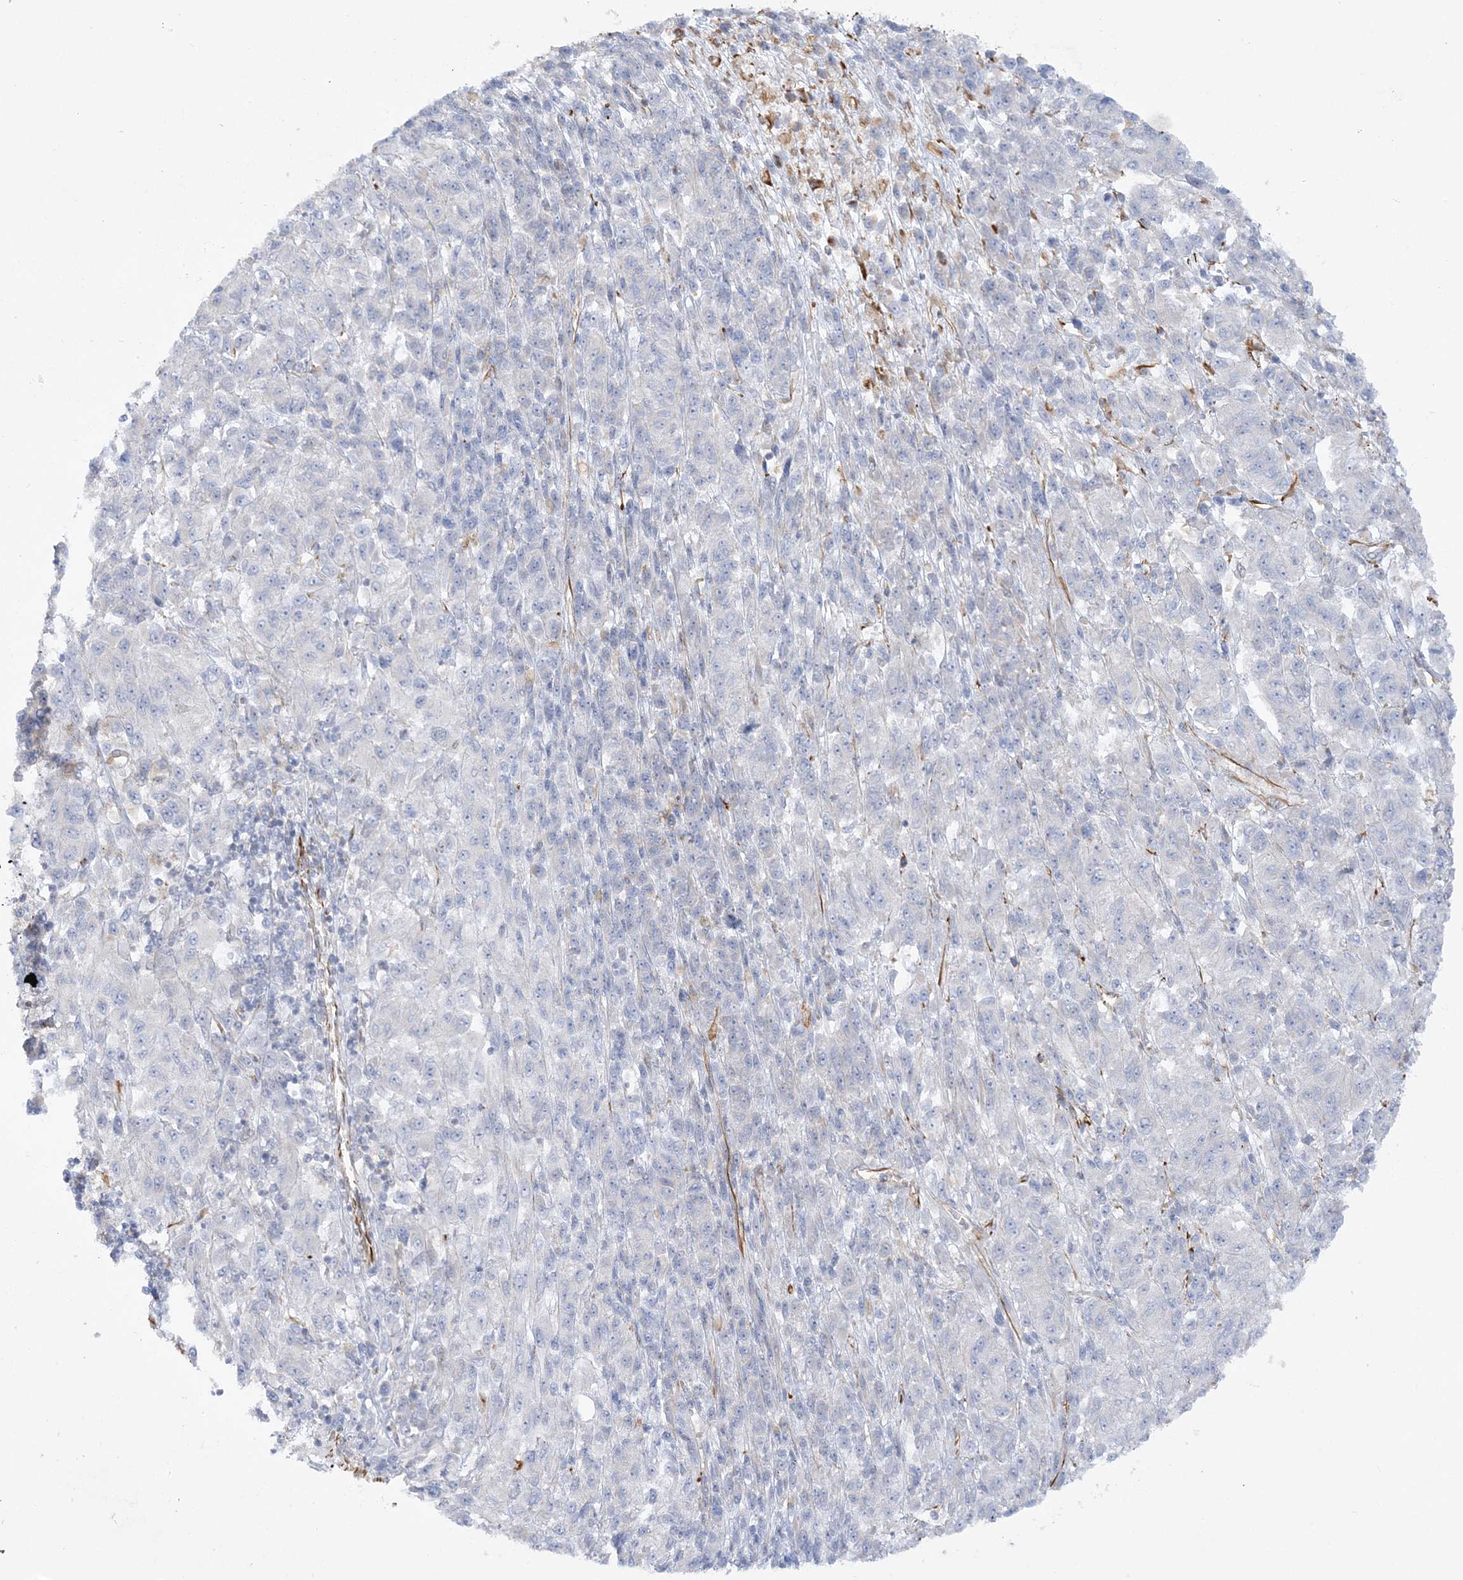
{"staining": {"intensity": "negative", "quantity": "none", "location": "none"}, "tissue": "melanoma", "cell_type": "Tumor cells", "image_type": "cancer", "snomed": [{"axis": "morphology", "description": "Malignant melanoma, Metastatic site"}, {"axis": "topography", "description": "Lung"}], "caption": "A high-resolution photomicrograph shows immunohistochemistry (IHC) staining of melanoma, which reveals no significant expression in tumor cells.", "gene": "SCLT1", "patient": {"sex": "male", "age": 64}}